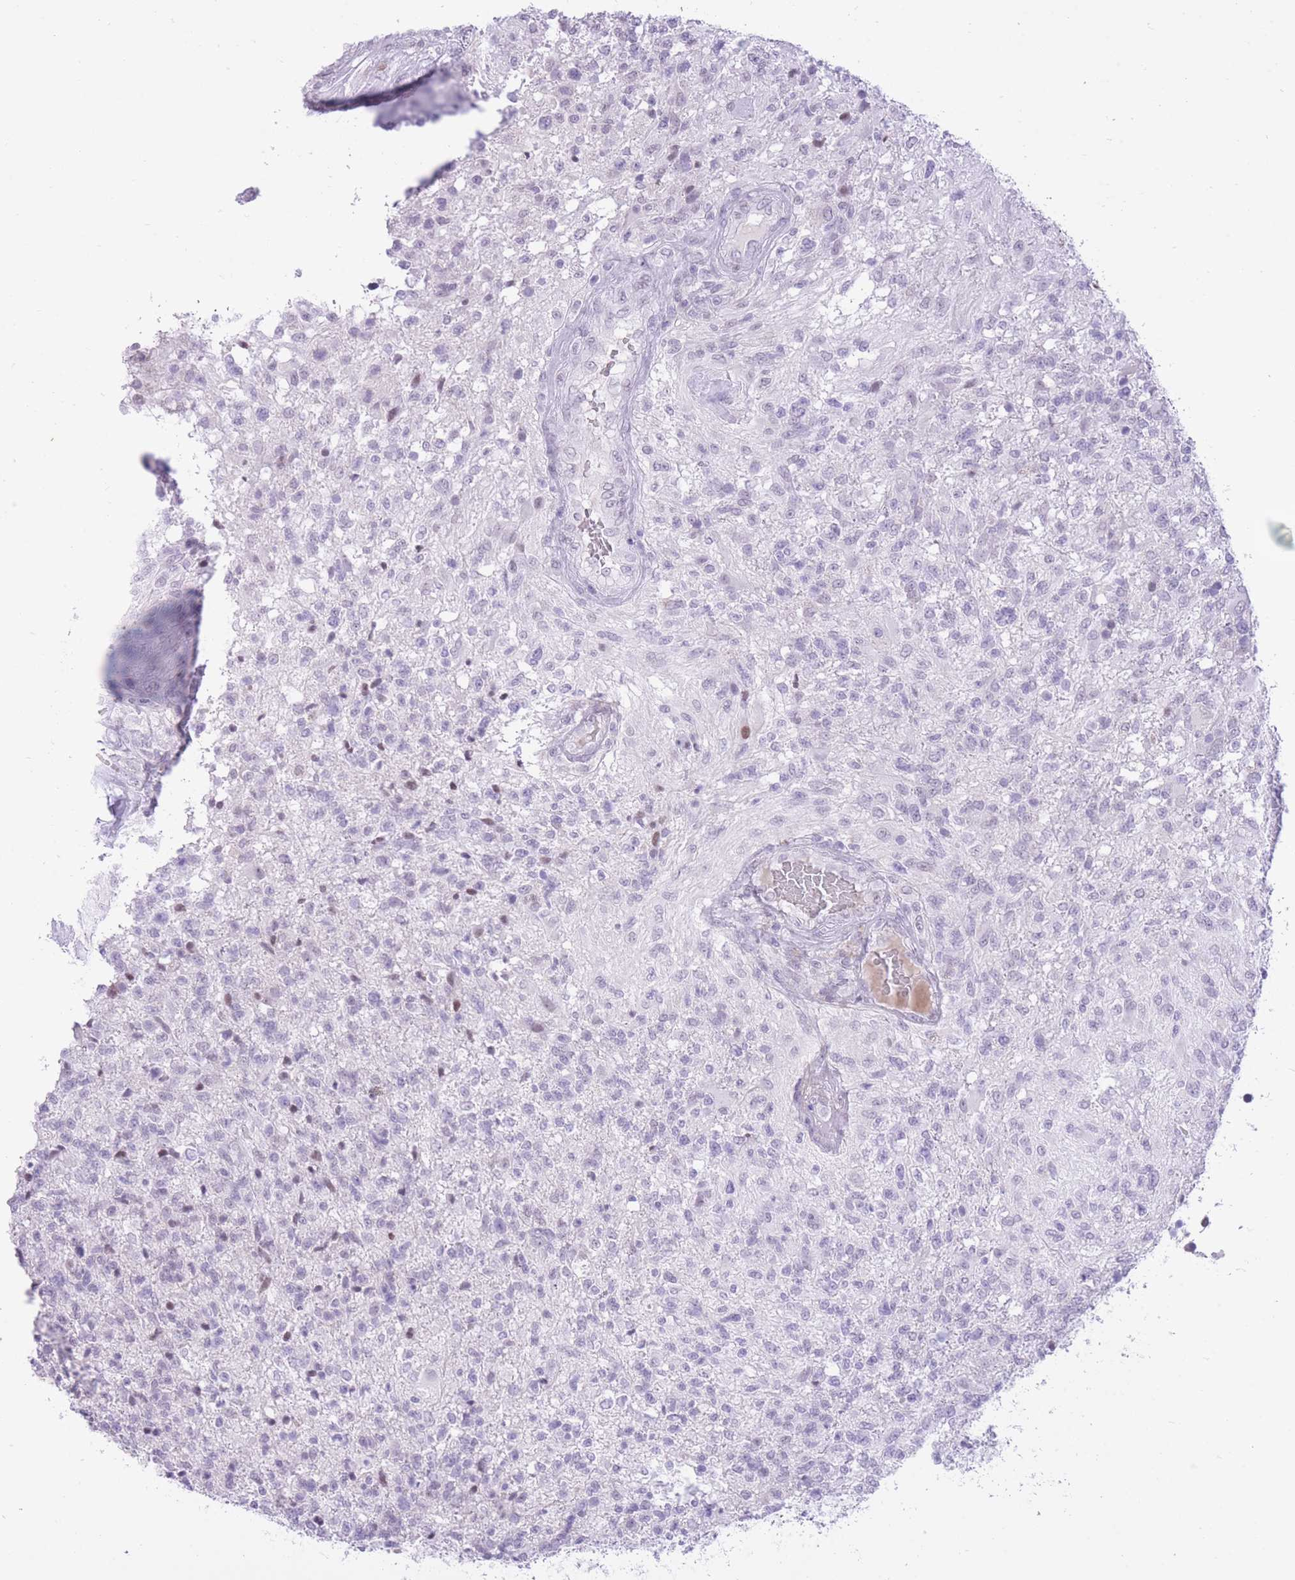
{"staining": {"intensity": "negative", "quantity": "none", "location": "none"}, "tissue": "glioma", "cell_type": "Tumor cells", "image_type": "cancer", "snomed": [{"axis": "morphology", "description": "Glioma, malignant, High grade"}, {"axis": "topography", "description": "Brain"}], "caption": "An immunohistochemistry image of malignant glioma (high-grade) is shown. There is no staining in tumor cells of malignant glioma (high-grade).", "gene": "MEIS3", "patient": {"sex": "male", "age": 56}}